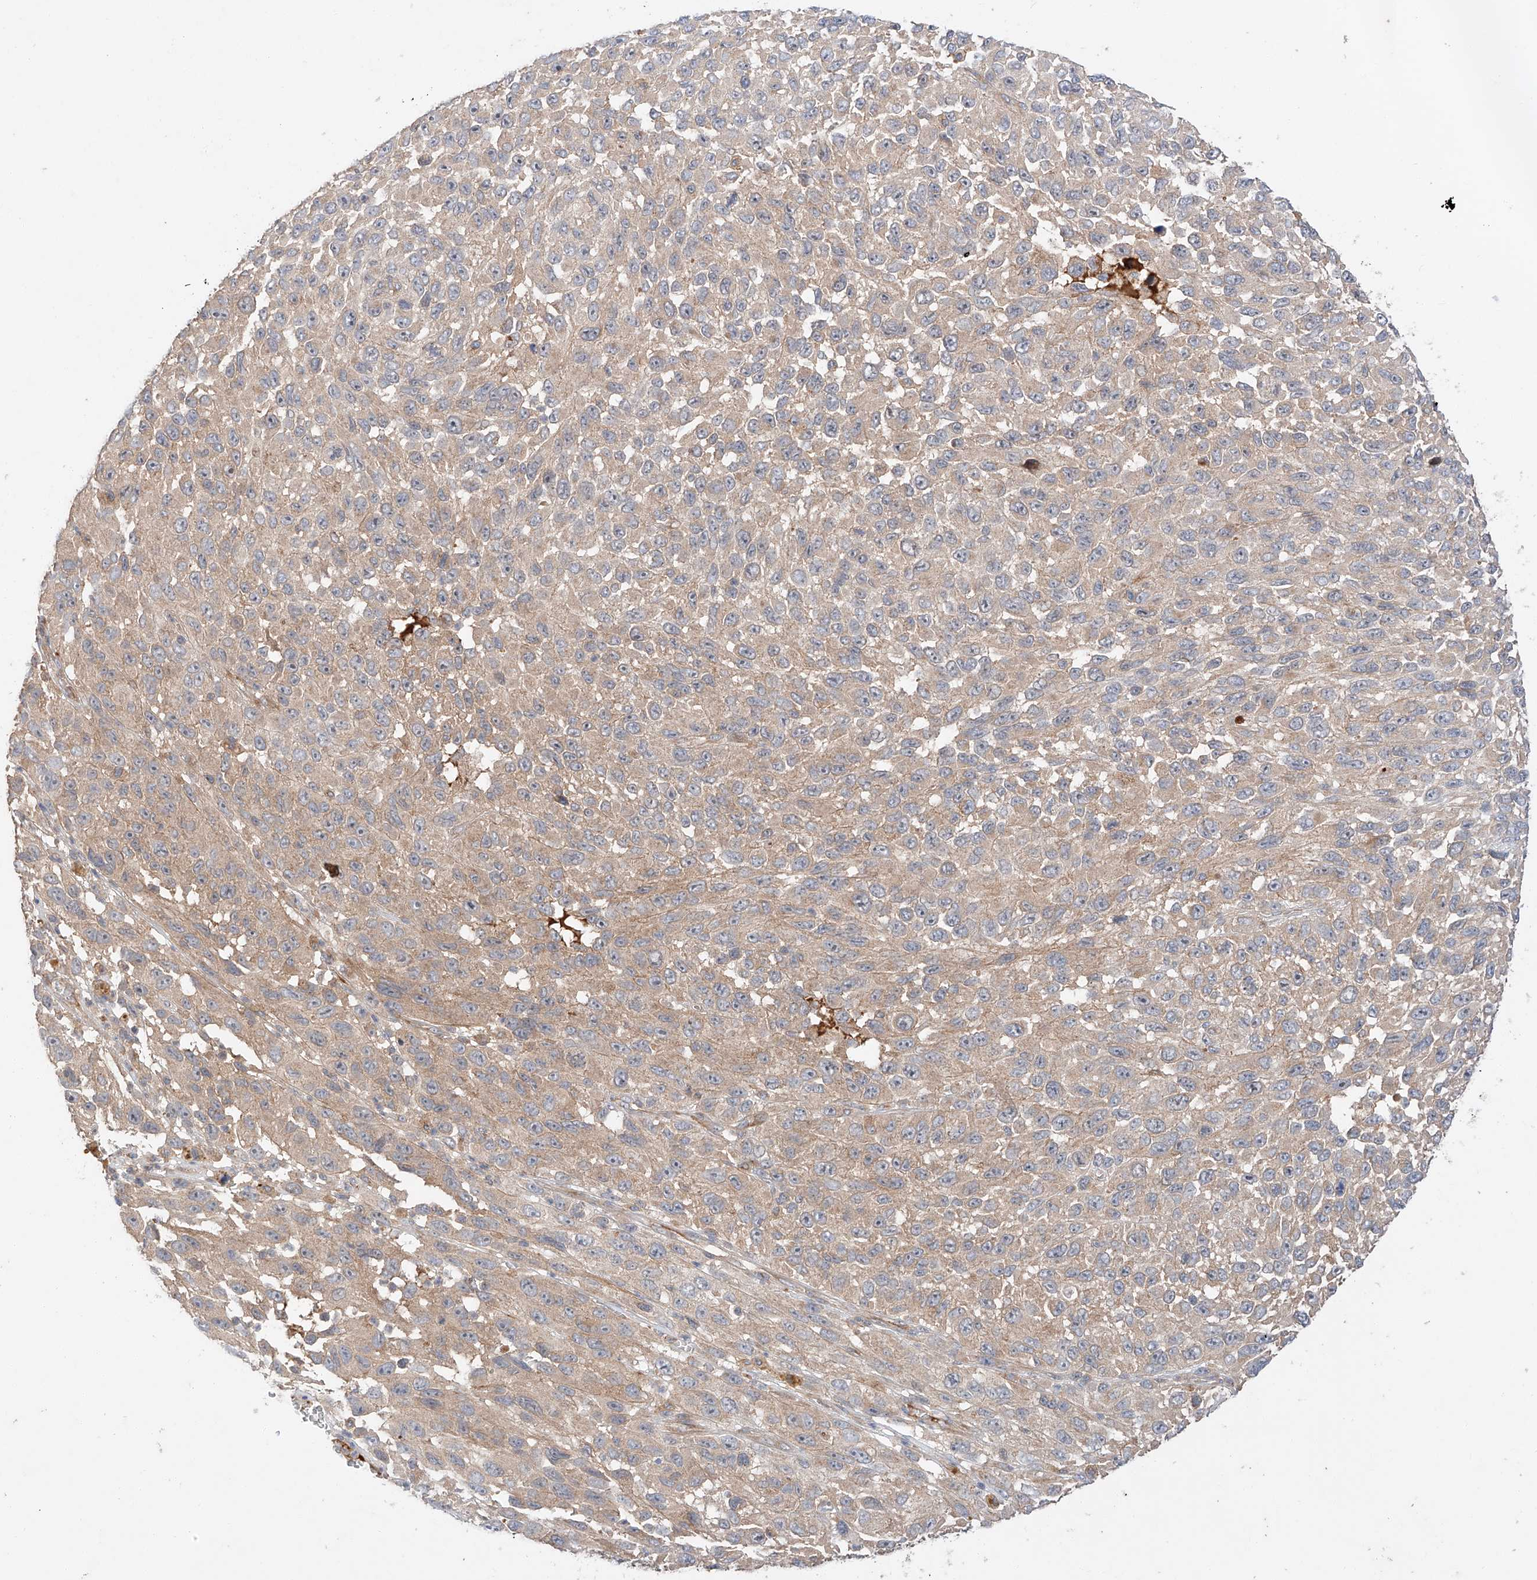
{"staining": {"intensity": "weak", "quantity": ">75%", "location": "cytoplasmic/membranous"}, "tissue": "melanoma", "cell_type": "Tumor cells", "image_type": "cancer", "snomed": [{"axis": "morphology", "description": "Malignant melanoma, NOS"}, {"axis": "topography", "description": "Skin"}], "caption": "Weak cytoplasmic/membranous expression for a protein is identified in approximately >75% of tumor cells of malignant melanoma using immunohistochemistry (IHC).", "gene": "XPNPEP1", "patient": {"sex": "female", "age": 96}}